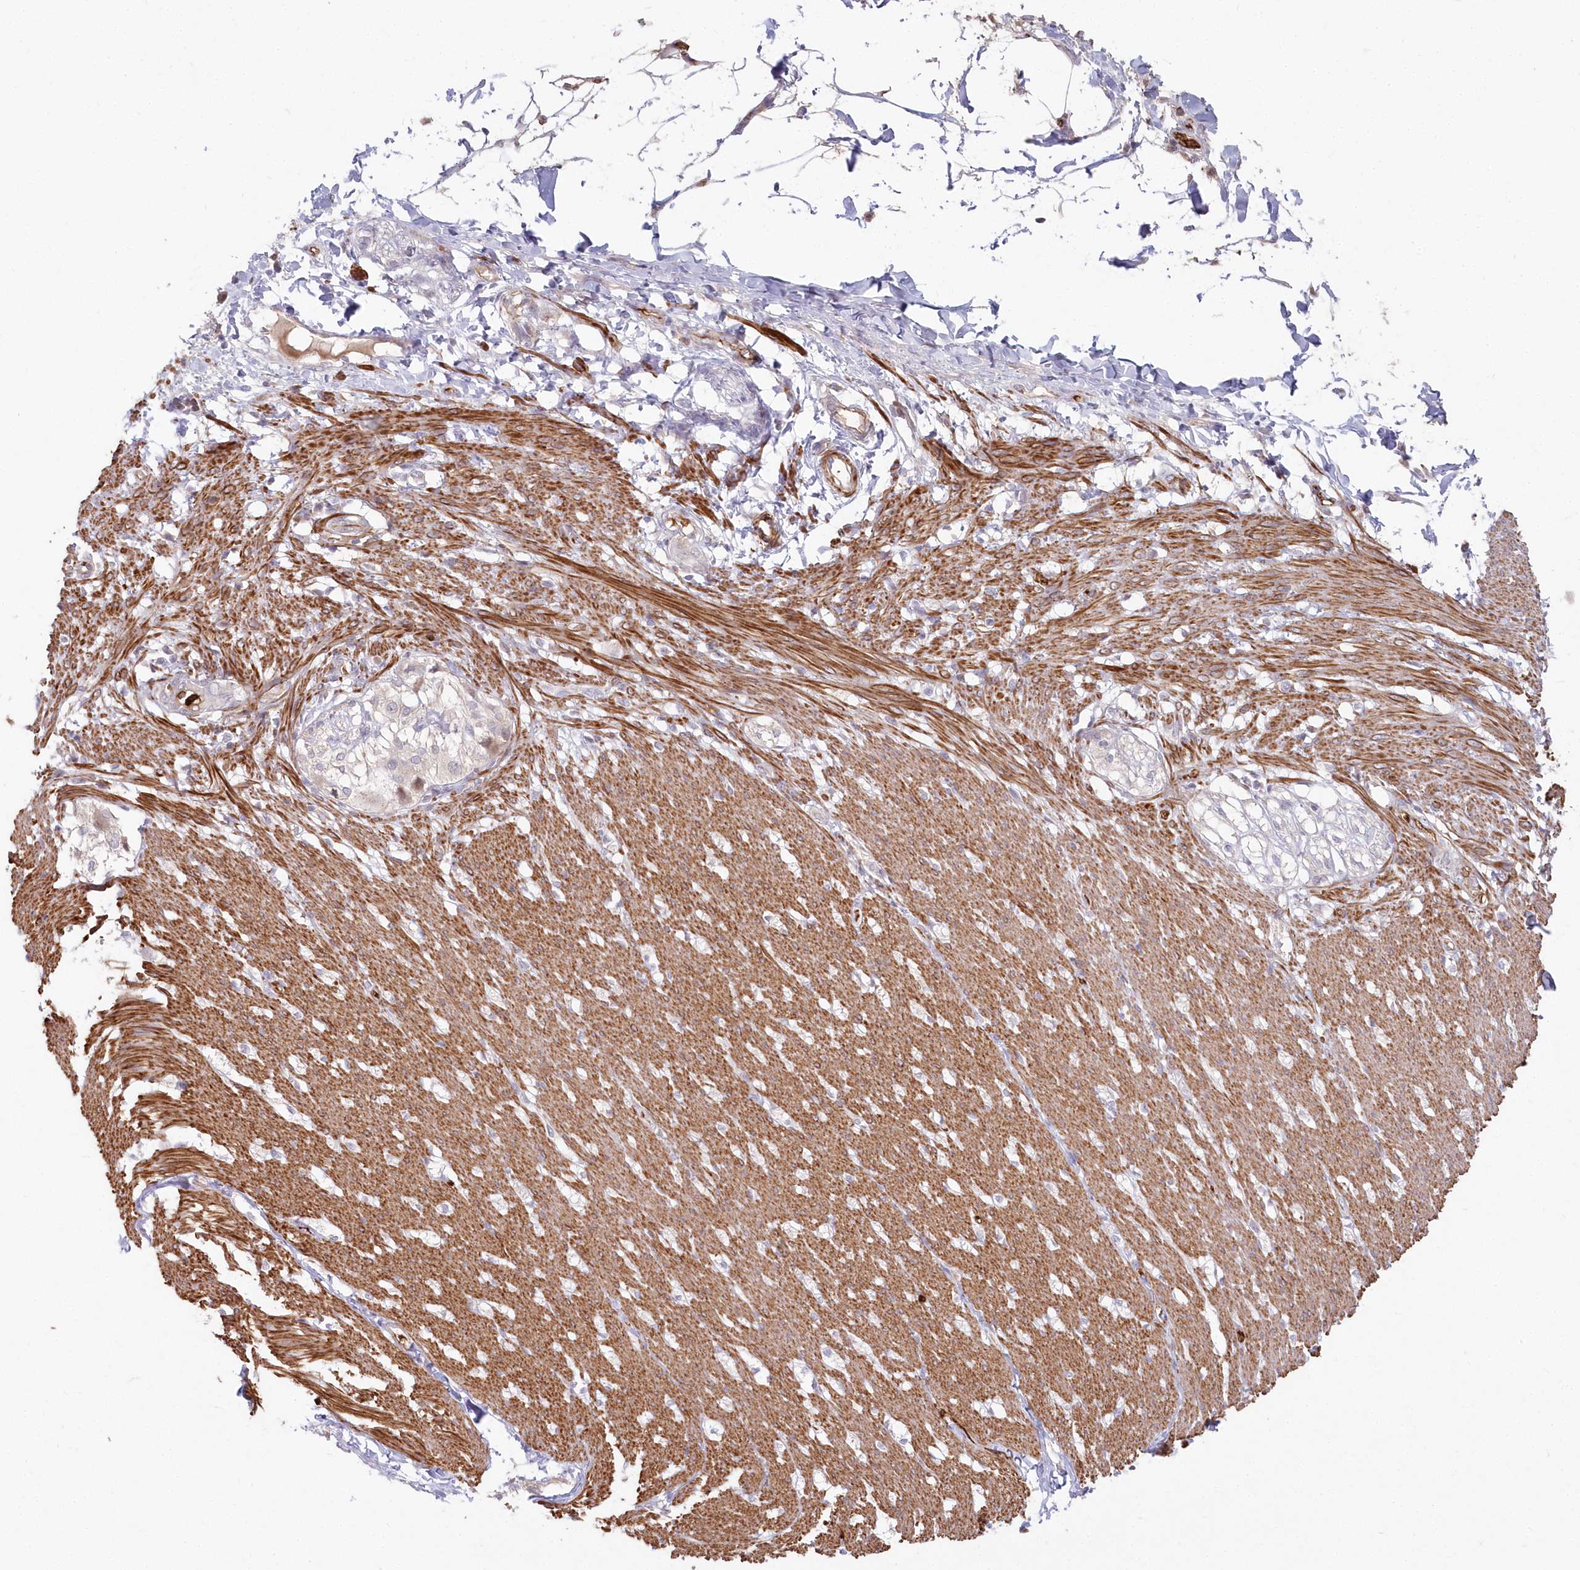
{"staining": {"intensity": "strong", "quantity": ">75%", "location": "cytoplasmic/membranous"}, "tissue": "smooth muscle", "cell_type": "Smooth muscle cells", "image_type": "normal", "snomed": [{"axis": "morphology", "description": "Normal tissue, NOS"}, {"axis": "morphology", "description": "Adenocarcinoma, NOS"}, {"axis": "topography", "description": "Smooth muscle"}, {"axis": "topography", "description": "Colon"}], "caption": "Immunohistochemical staining of benign smooth muscle reveals high levels of strong cytoplasmic/membranous staining in approximately >75% of smooth muscle cells. Nuclei are stained in blue.", "gene": "SERINC1", "patient": {"sex": "male", "age": 14}}